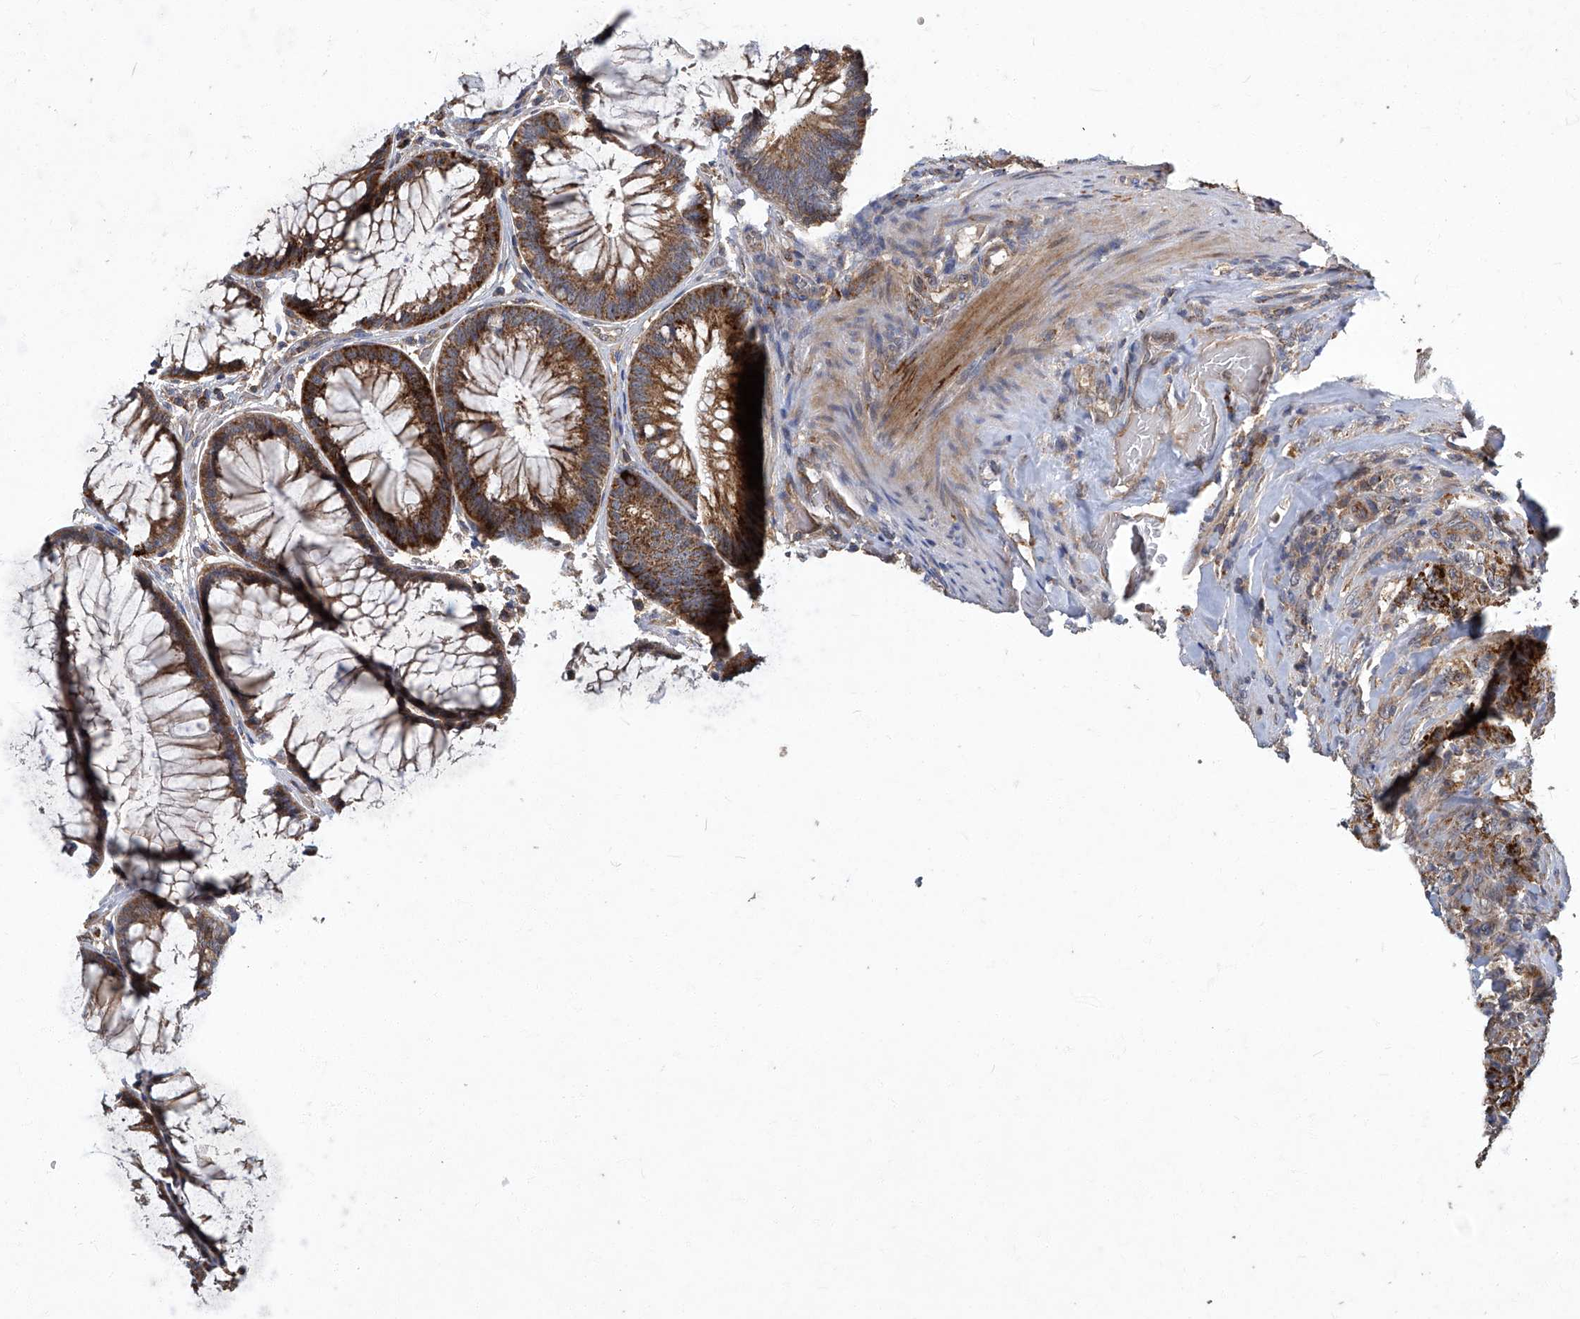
{"staining": {"intensity": "strong", "quantity": ">75%", "location": "cytoplasmic/membranous"}, "tissue": "colorectal cancer", "cell_type": "Tumor cells", "image_type": "cancer", "snomed": [{"axis": "morphology", "description": "Normal tissue, NOS"}, {"axis": "topography", "description": "Colon"}], "caption": "Colorectal cancer stained for a protein shows strong cytoplasmic/membranous positivity in tumor cells.", "gene": "TNFRSF13B", "patient": {"sex": "female", "age": 82}}